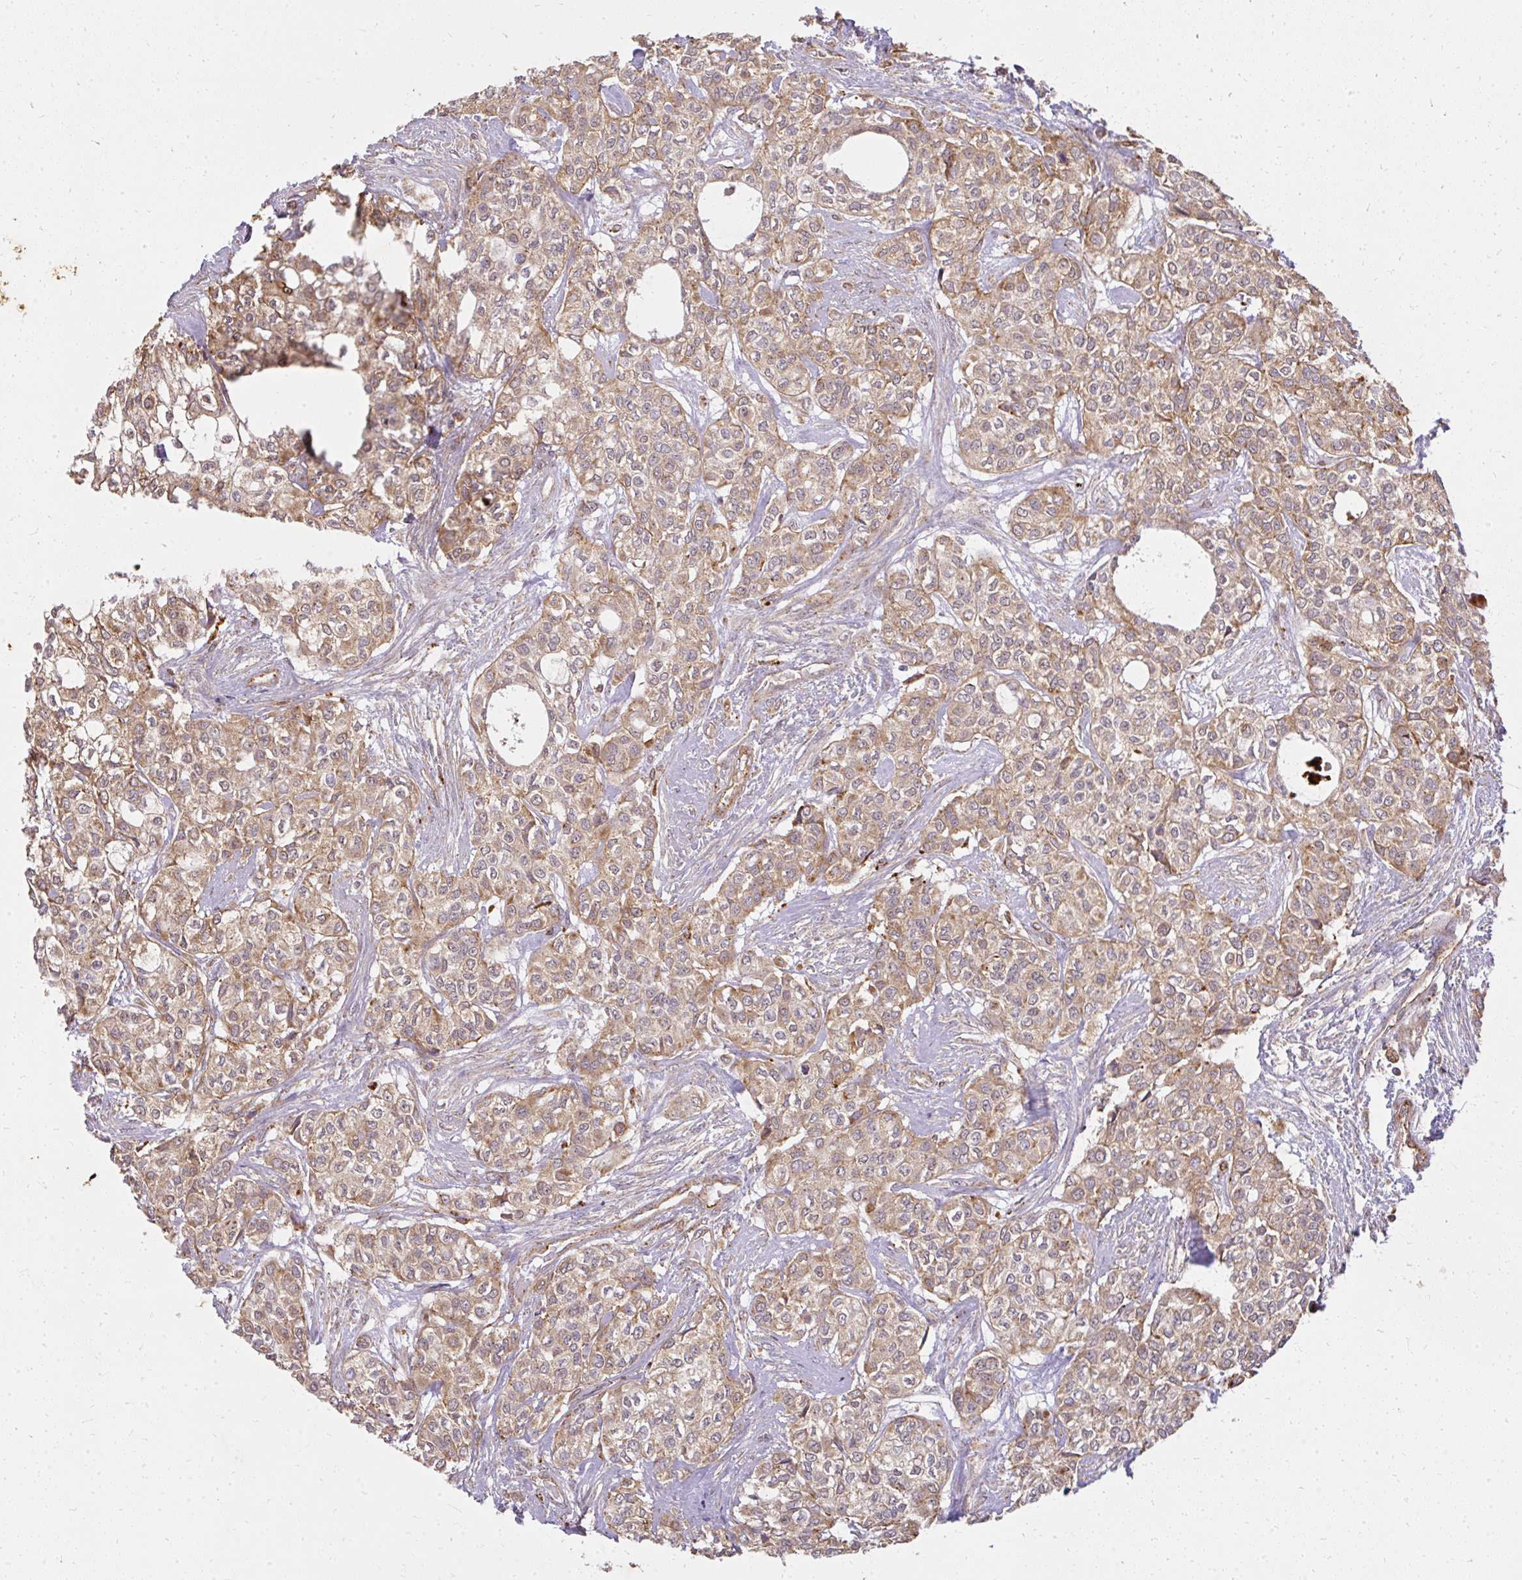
{"staining": {"intensity": "moderate", "quantity": ">75%", "location": "cytoplasmic/membranous"}, "tissue": "head and neck cancer", "cell_type": "Tumor cells", "image_type": "cancer", "snomed": [{"axis": "morphology", "description": "Adenocarcinoma, NOS"}, {"axis": "topography", "description": "Head-Neck"}], "caption": "There is medium levels of moderate cytoplasmic/membranous positivity in tumor cells of head and neck cancer (adenocarcinoma), as demonstrated by immunohistochemical staining (brown color).", "gene": "GNS", "patient": {"sex": "male", "age": 81}}